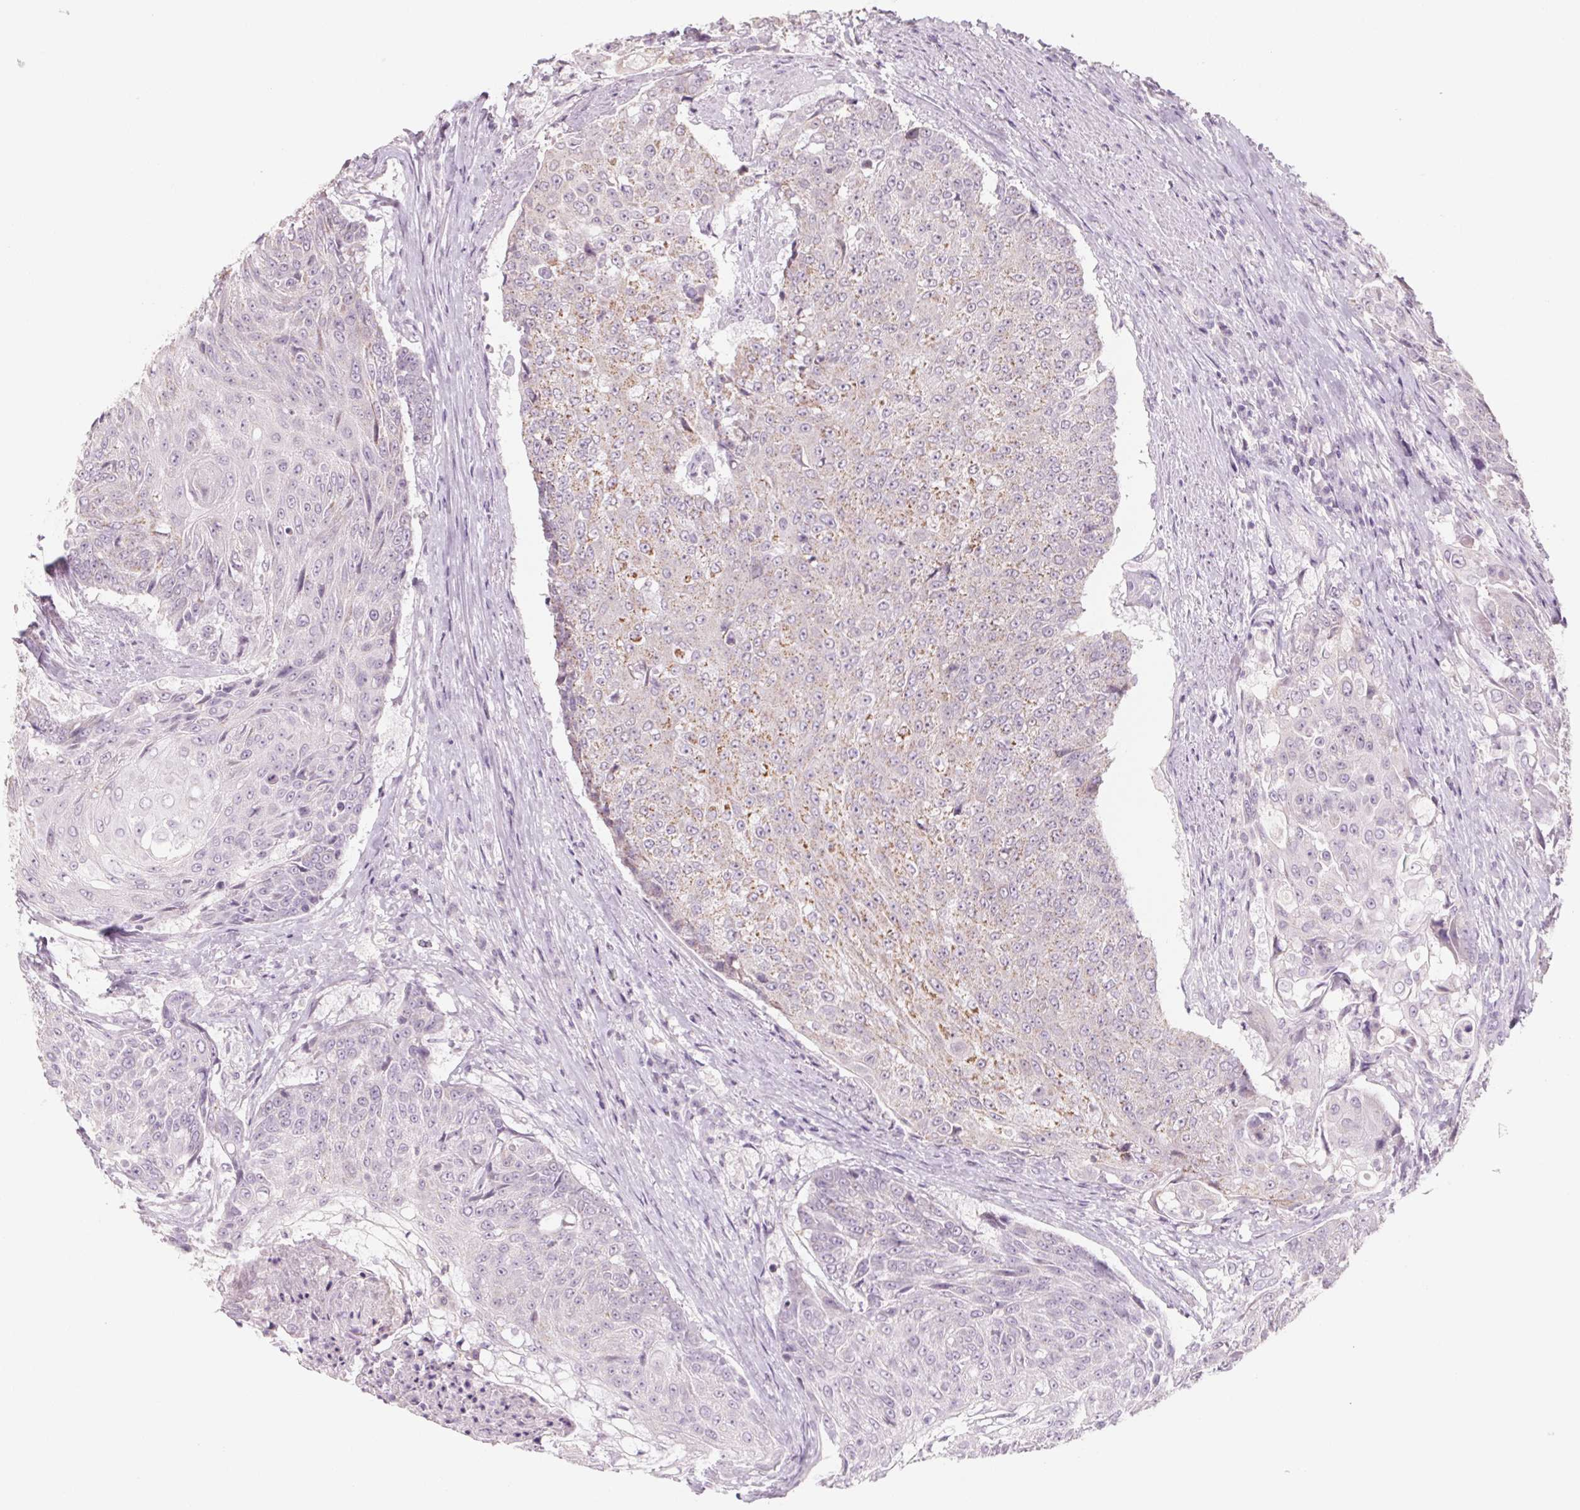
{"staining": {"intensity": "weak", "quantity": "<25%", "location": "cytoplasmic/membranous"}, "tissue": "urothelial cancer", "cell_type": "Tumor cells", "image_type": "cancer", "snomed": [{"axis": "morphology", "description": "Urothelial carcinoma, High grade"}, {"axis": "topography", "description": "Urinary bladder"}], "caption": "Protein analysis of urothelial cancer demonstrates no significant positivity in tumor cells.", "gene": "POU1F1", "patient": {"sex": "female", "age": 63}}